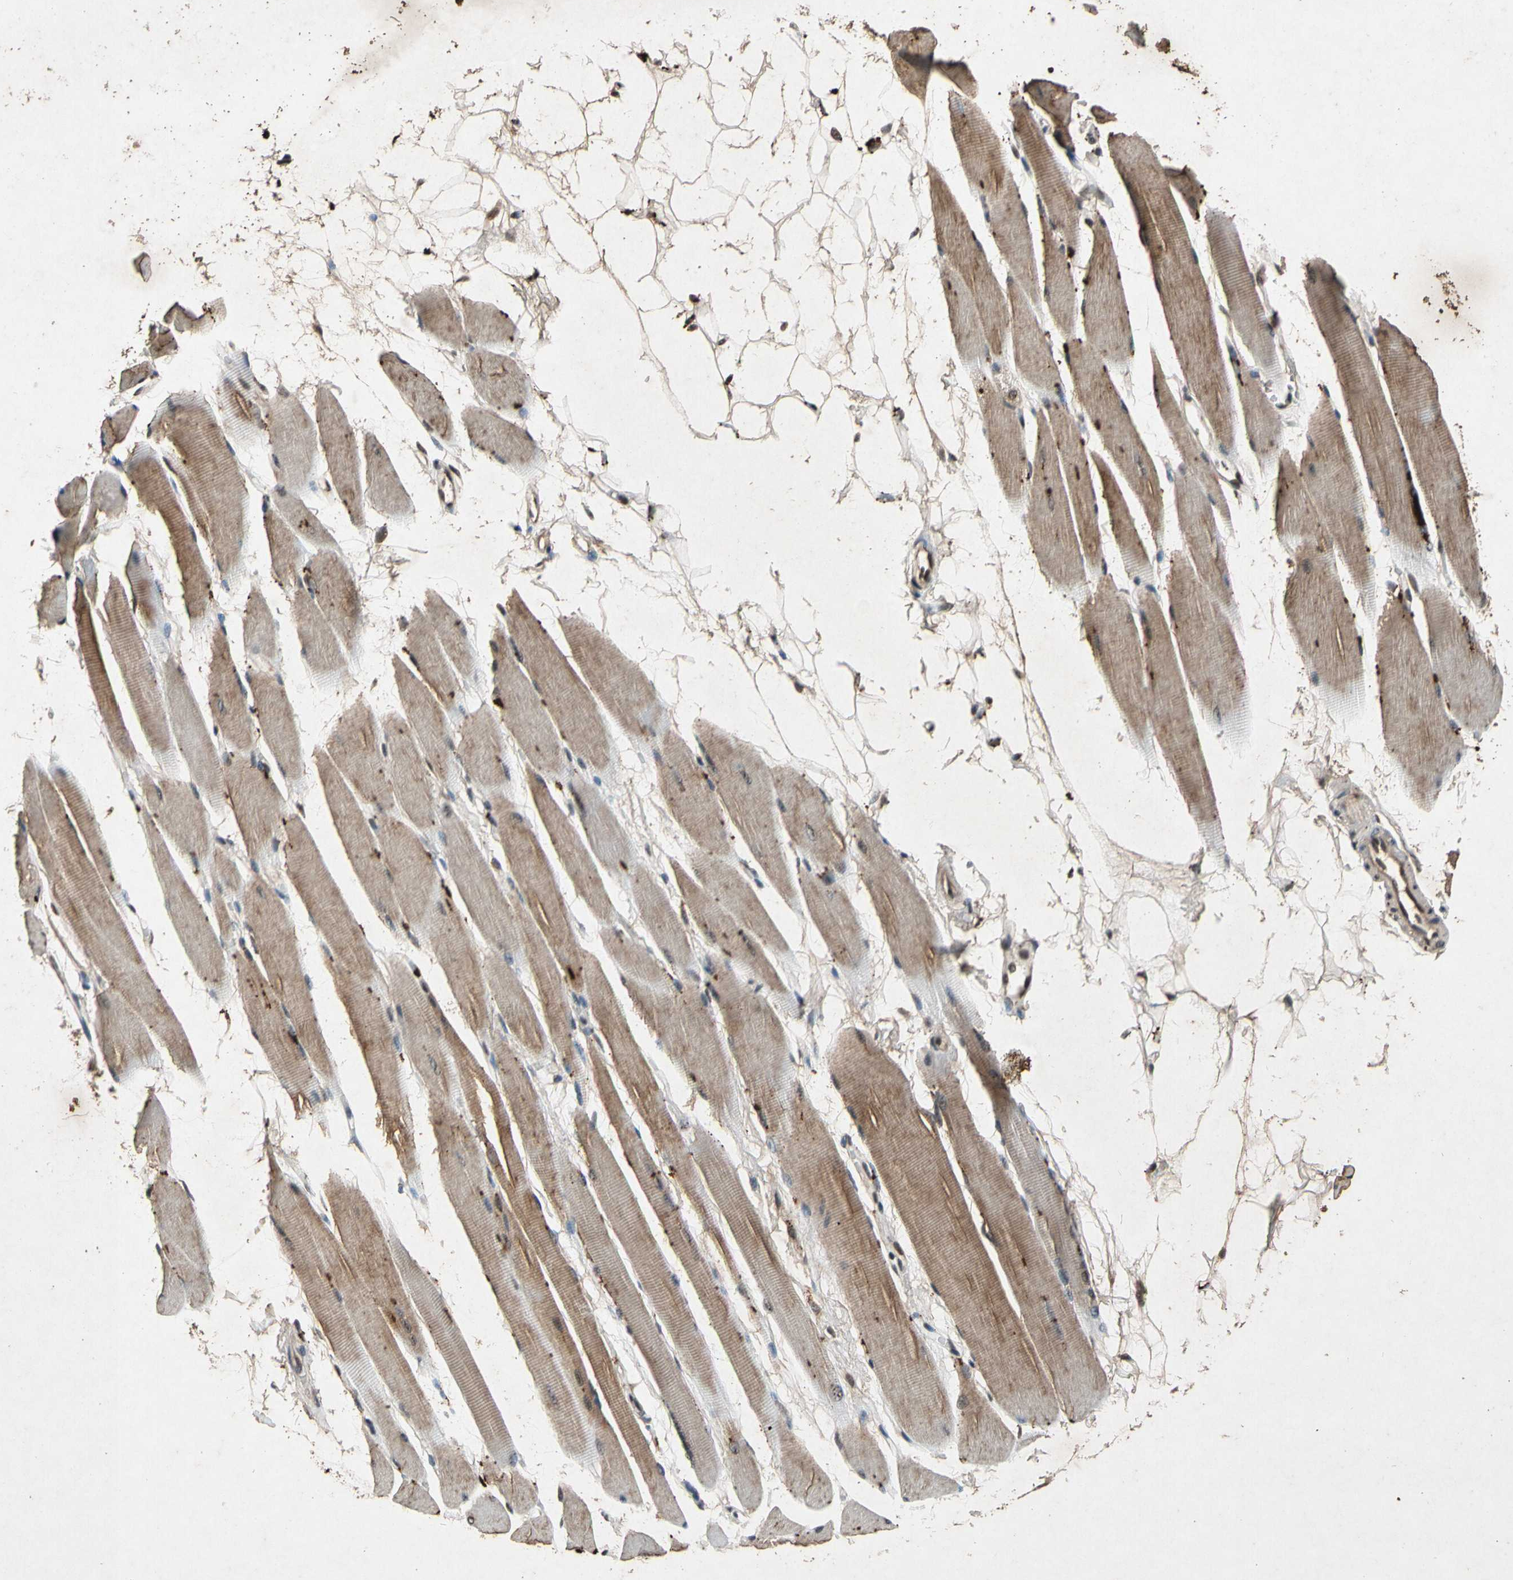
{"staining": {"intensity": "moderate", "quantity": ">75%", "location": "cytoplasmic/membranous,nuclear"}, "tissue": "skeletal muscle", "cell_type": "Myocytes", "image_type": "normal", "snomed": [{"axis": "morphology", "description": "Normal tissue, NOS"}, {"axis": "topography", "description": "Skeletal muscle"}, {"axis": "topography", "description": "Oral tissue"}, {"axis": "topography", "description": "Peripheral nerve tissue"}], "caption": "Skeletal muscle stained with DAB (3,3'-diaminobenzidine) immunohistochemistry (IHC) demonstrates medium levels of moderate cytoplasmic/membranous,nuclear staining in approximately >75% of myocytes. The protein of interest is shown in brown color, while the nuclei are stained blue.", "gene": "PML", "patient": {"sex": "female", "age": 84}}